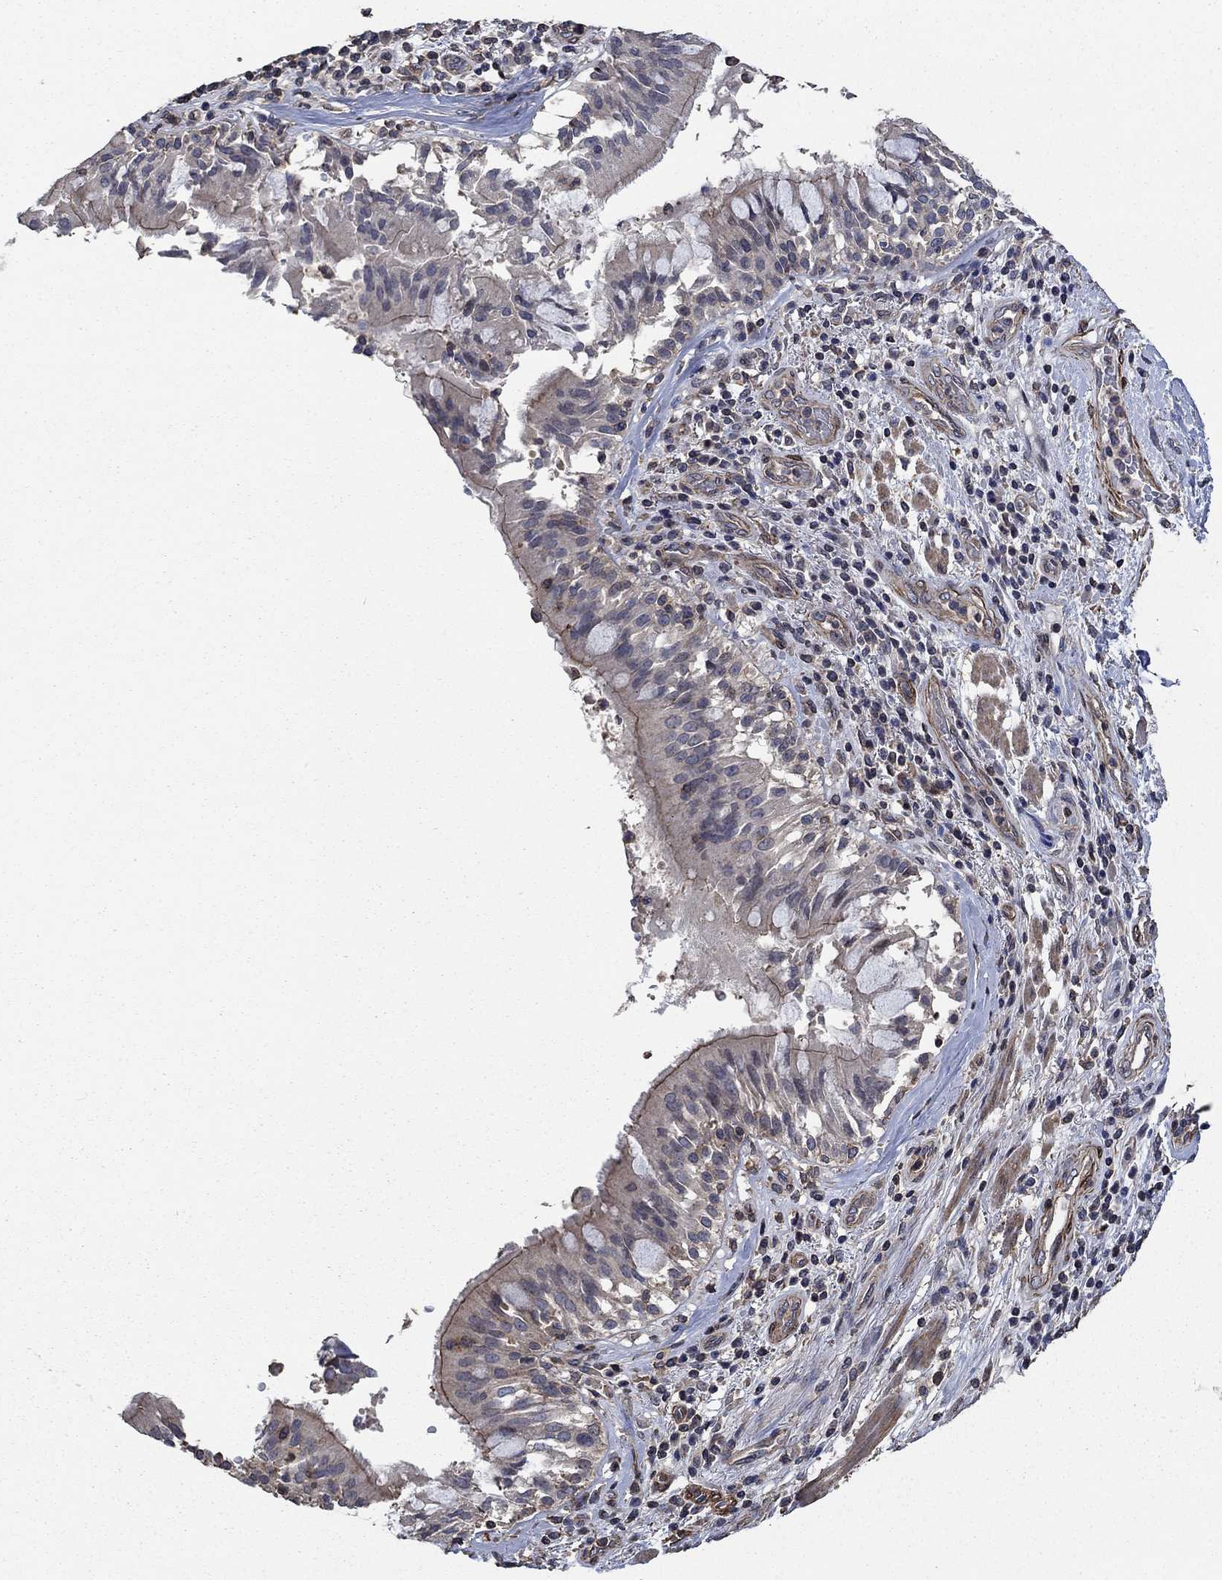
{"staining": {"intensity": "moderate", "quantity": "<25%", "location": "cytoplasmic/membranous"}, "tissue": "lung cancer", "cell_type": "Tumor cells", "image_type": "cancer", "snomed": [{"axis": "morphology", "description": "Normal tissue, NOS"}, {"axis": "morphology", "description": "Squamous cell carcinoma, NOS"}, {"axis": "topography", "description": "Bronchus"}, {"axis": "topography", "description": "Lung"}], "caption": "Moderate cytoplasmic/membranous expression is present in about <25% of tumor cells in lung cancer.", "gene": "PDE3A", "patient": {"sex": "male", "age": 64}}